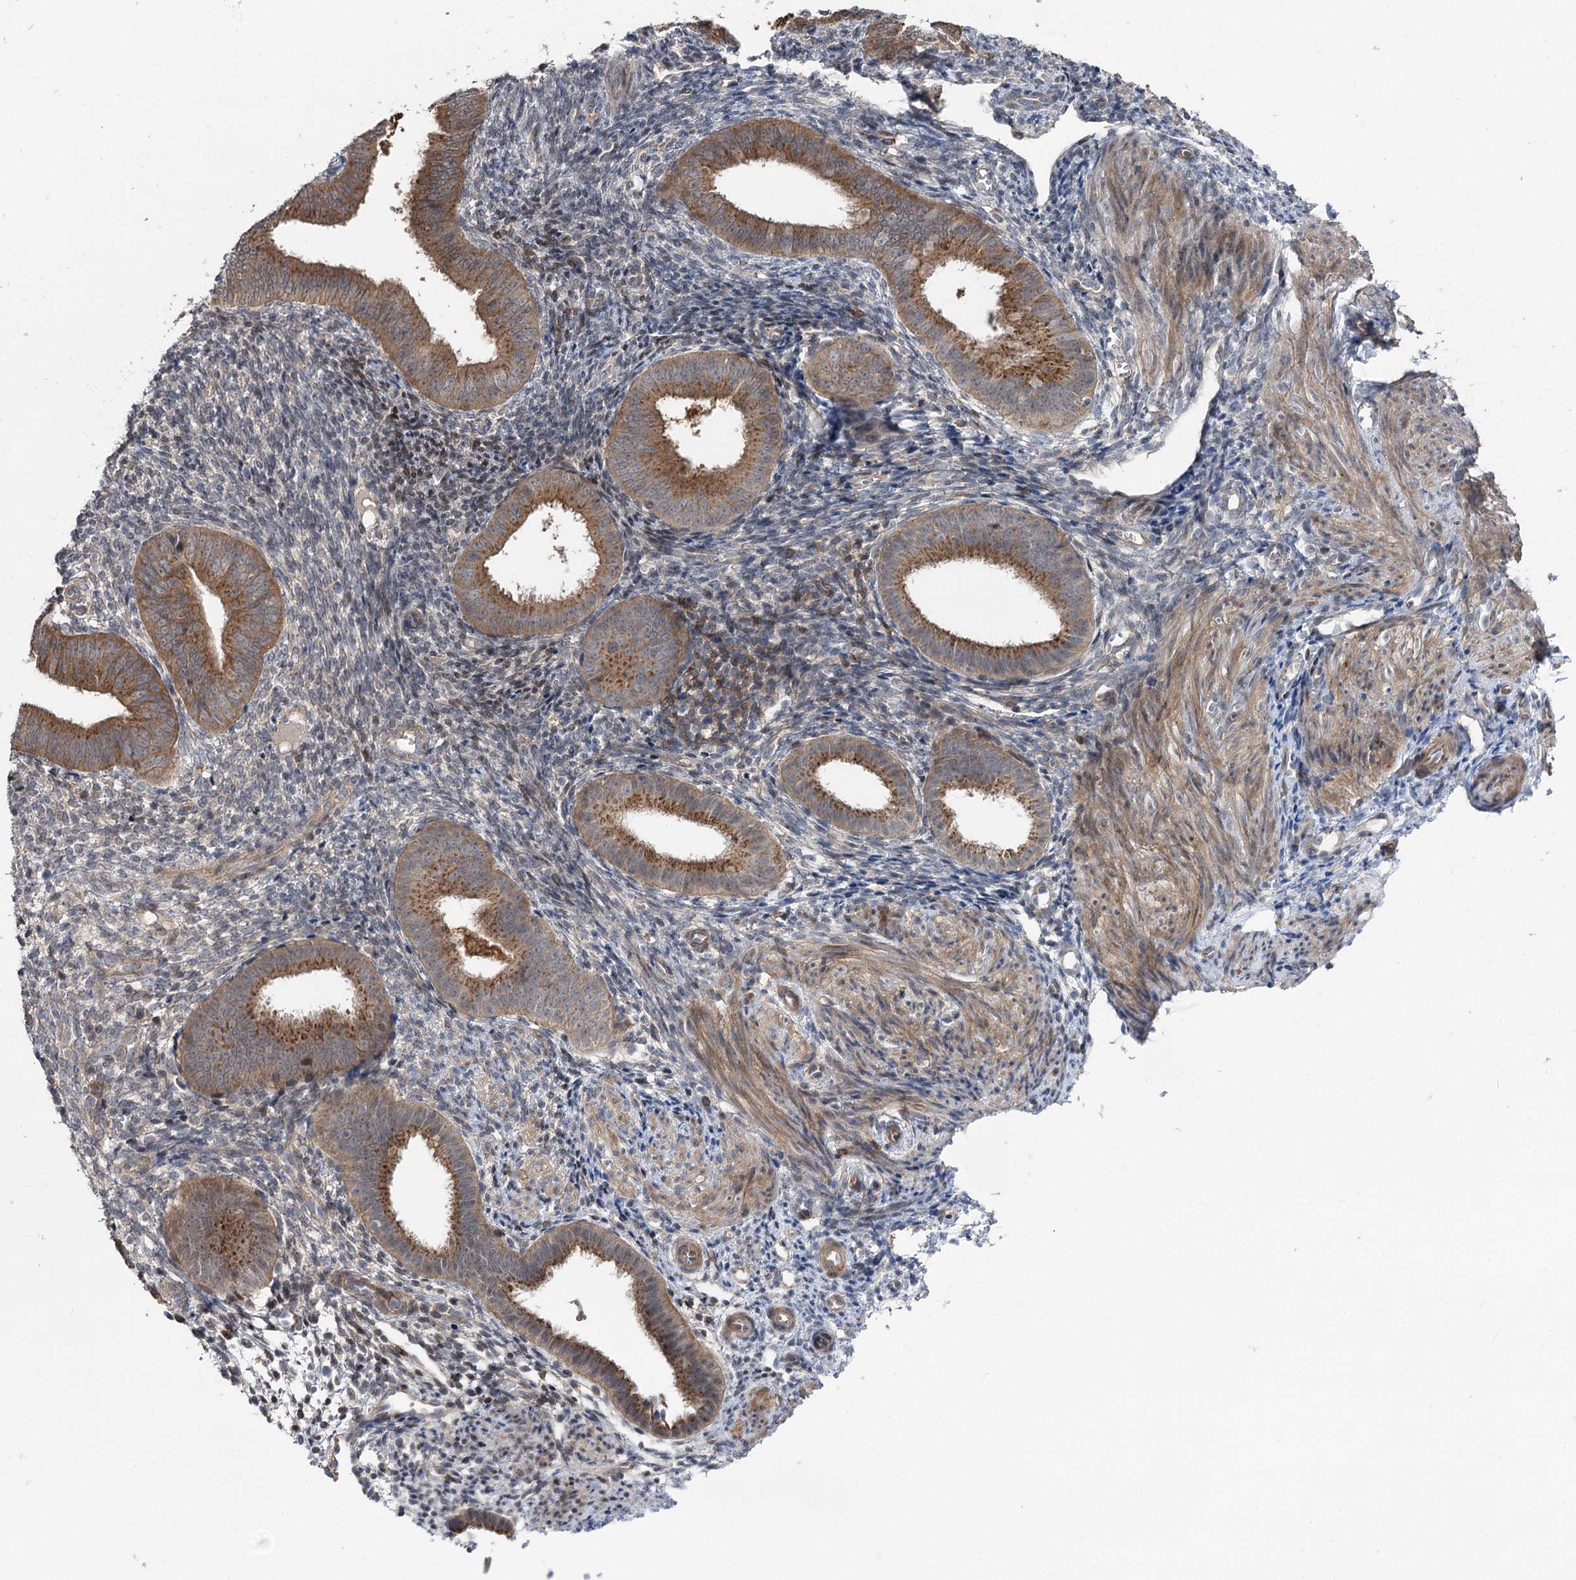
{"staining": {"intensity": "weak", "quantity": "25%-75%", "location": "cytoplasmic/membranous"}, "tissue": "endometrium", "cell_type": "Cells in endometrial stroma", "image_type": "normal", "snomed": [{"axis": "morphology", "description": "Normal tissue, NOS"}, {"axis": "topography", "description": "Uterus"}, {"axis": "topography", "description": "Endometrium"}], "caption": "Immunohistochemical staining of unremarkable human endometrium reveals low levels of weak cytoplasmic/membranous expression in about 25%-75% of cells in endometrial stroma. Using DAB (brown) and hematoxylin (blue) stains, captured at high magnification using brightfield microscopy.", "gene": "STX6", "patient": {"sex": "female", "age": 48}}